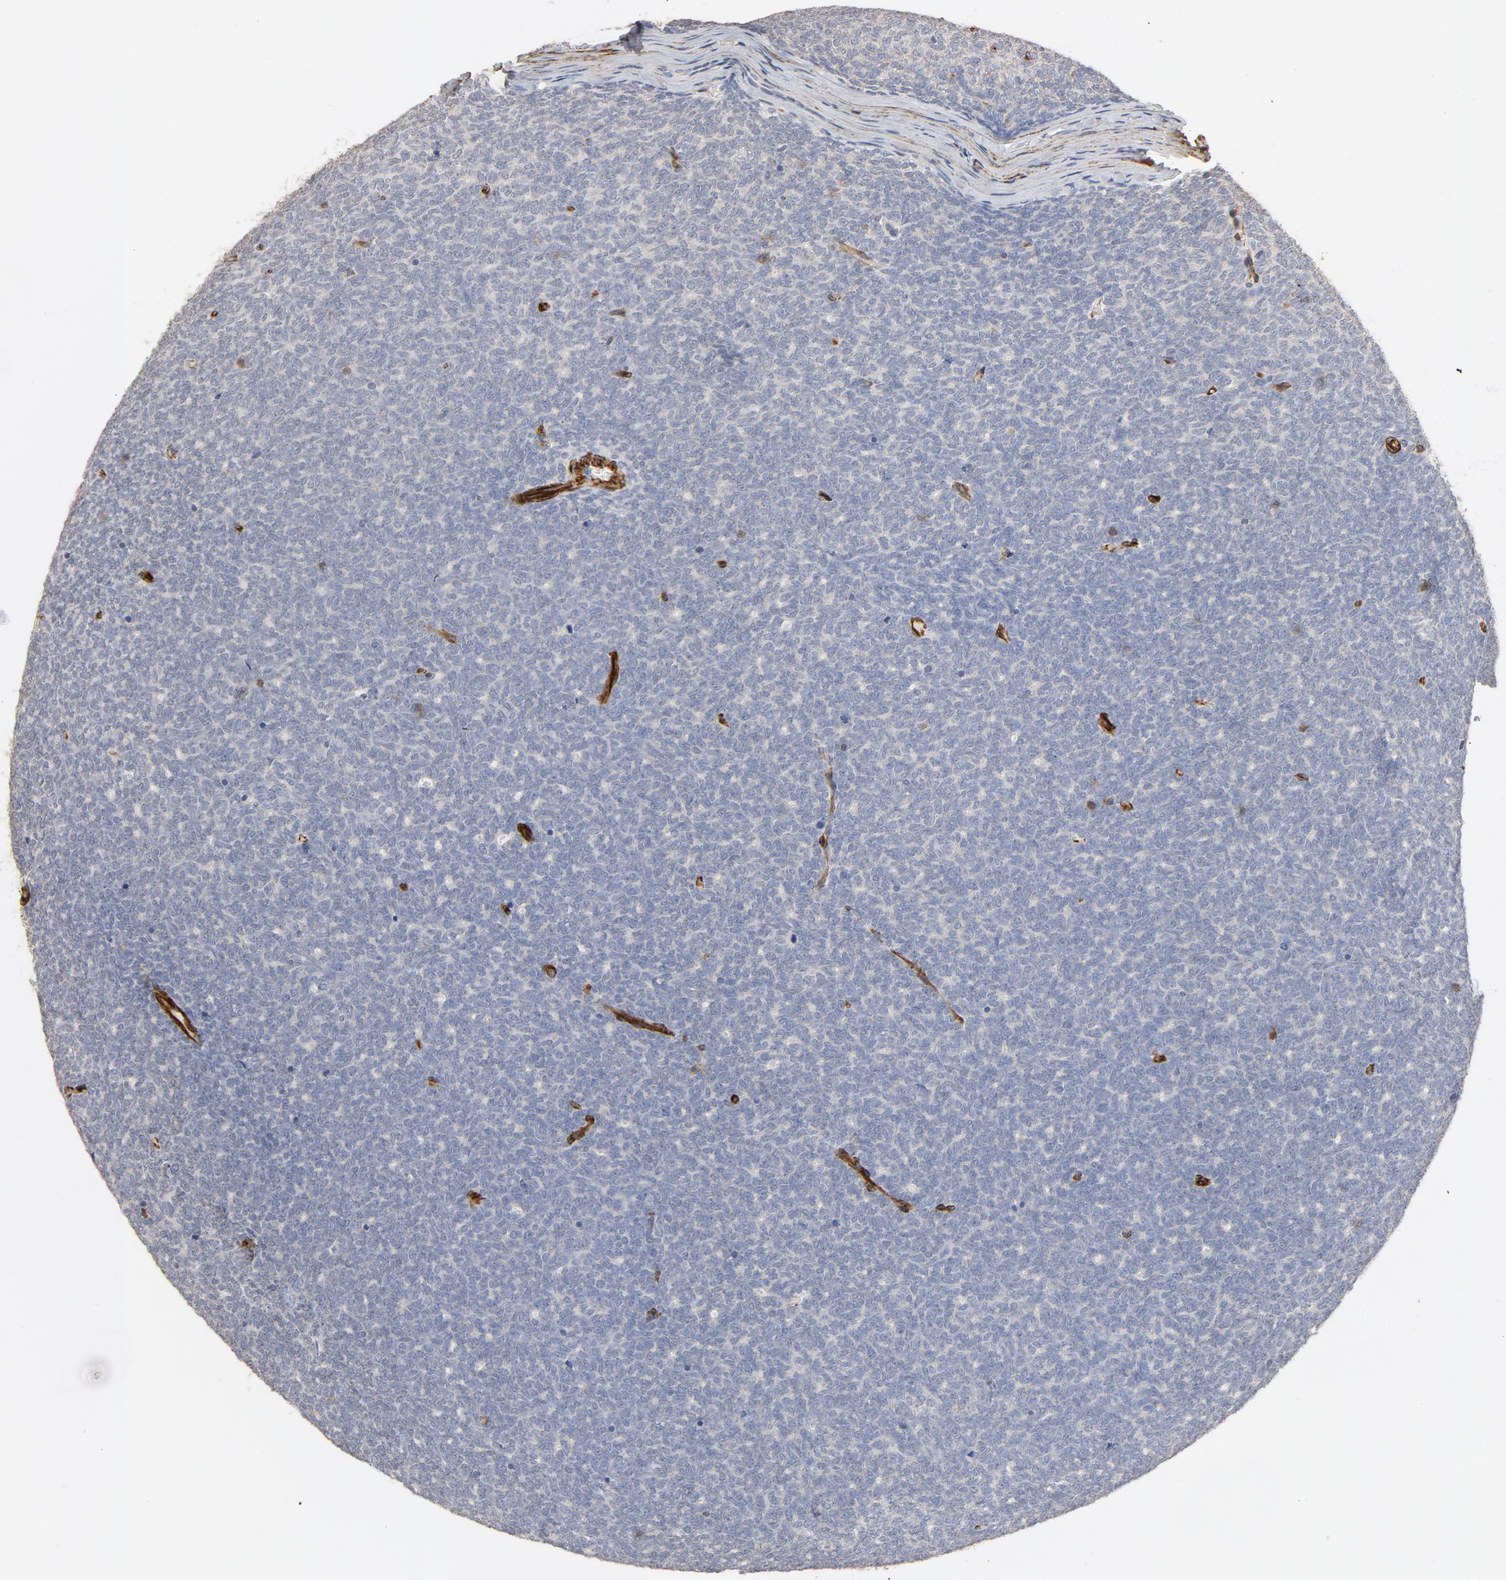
{"staining": {"intensity": "negative", "quantity": "none", "location": "none"}, "tissue": "renal cancer", "cell_type": "Tumor cells", "image_type": "cancer", "snomed": [{"axis": "morphology", "description": "Neoplasm, malignant, NOS"}, {"axis": "topography", "description": "Kidney"}], "caption": "Tumor cells are negative for brown protein staining in renal cancer.", "gene": "GNG2", "patient": {"sex": "male", "age": 28}}